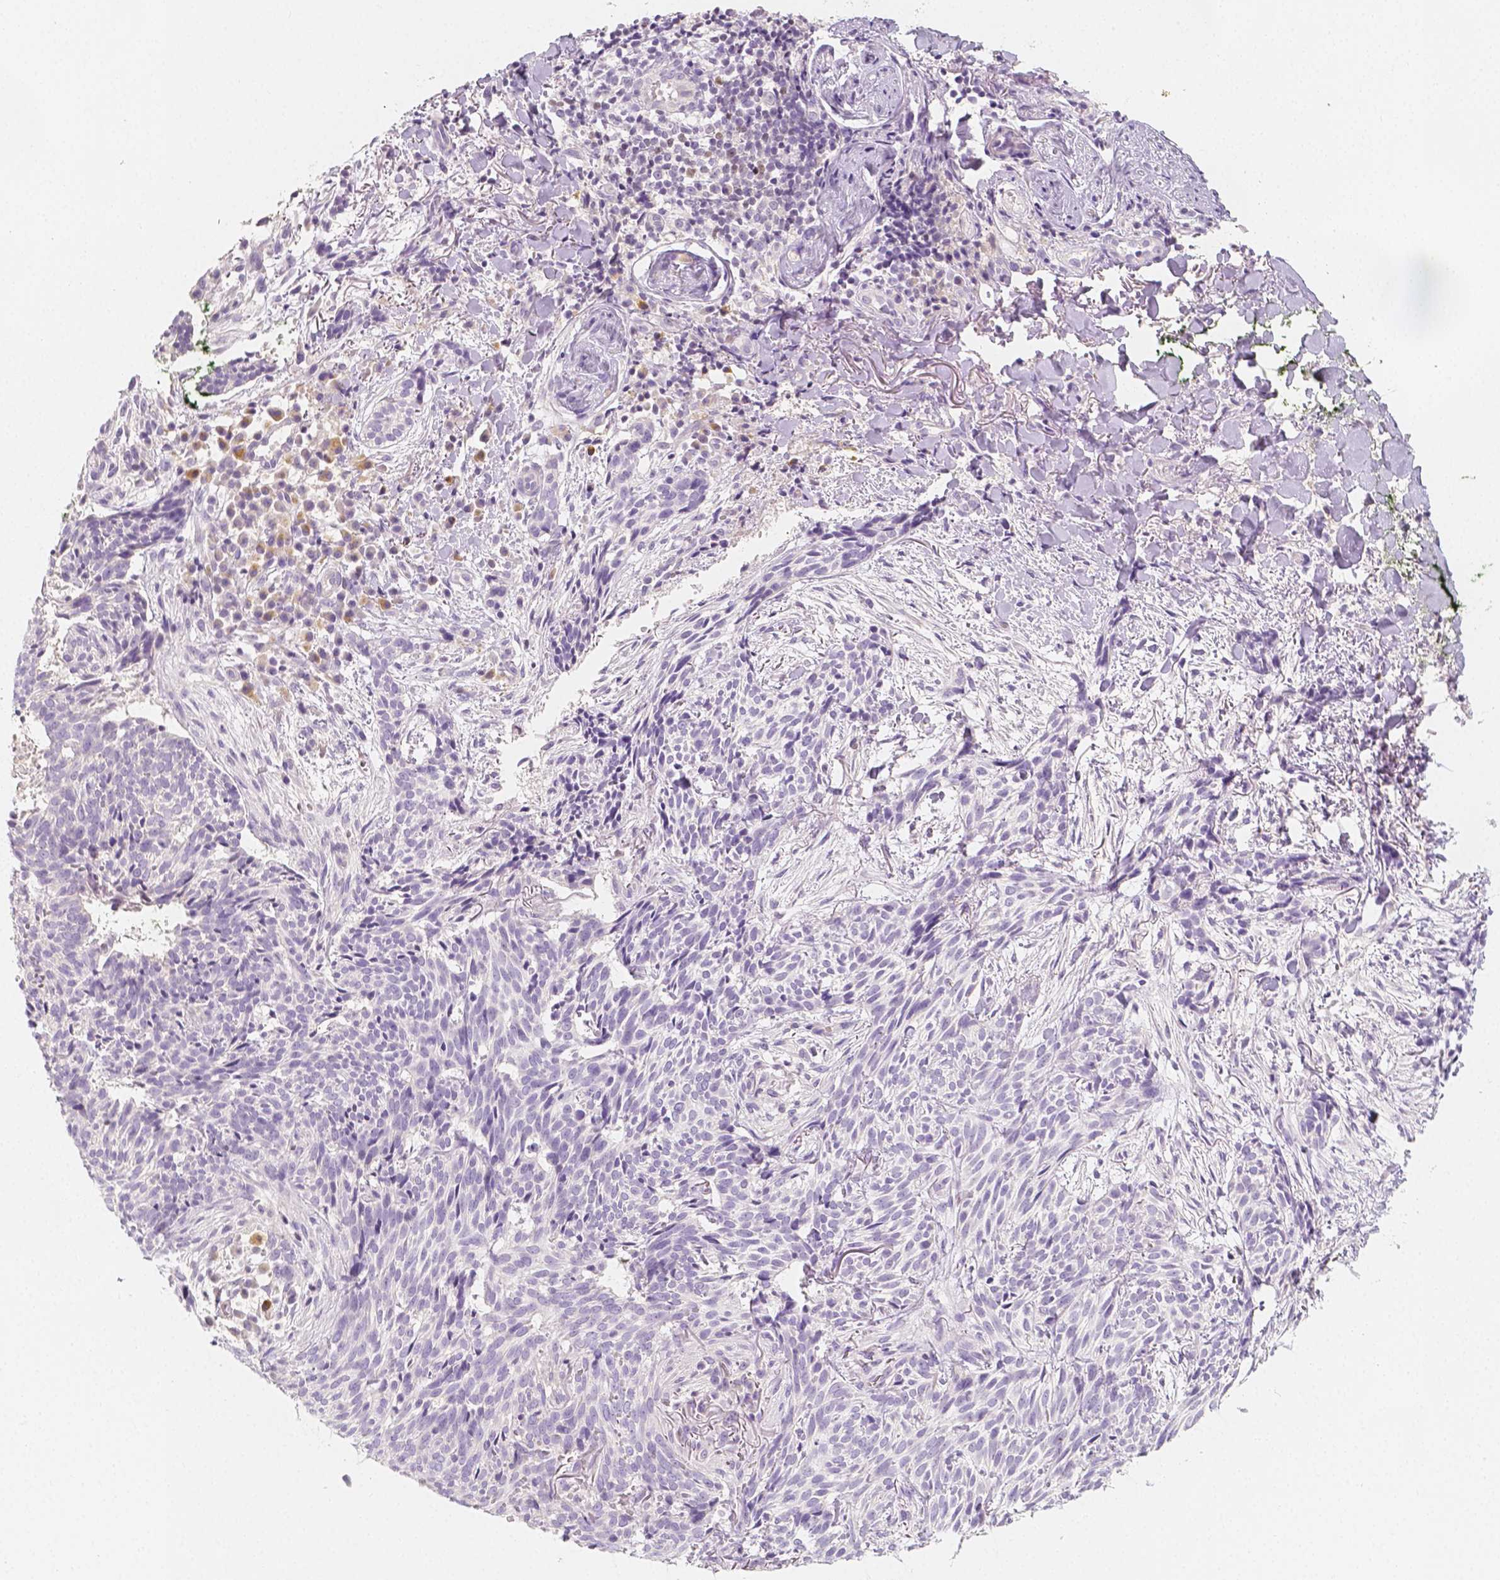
{"staining": {"intensity": "negative", "quantity": "none", "location": "none"}, "tissue": "skin cancer", "cell_type": "Tumor cells", "image_type": "cancer", "snomed": [{"axis": "morphology", "description": "Basal cell carcinoma"}, {"axis": "topography", "description": "Skin"}], "caption": "IHC photomicrograph of basal cell carcinoma (skin) stained for a protein (brown), which exhibits no staining in tumor cells.", "gene": "BATF", "patient": {"sex": "male", "age": 71}}